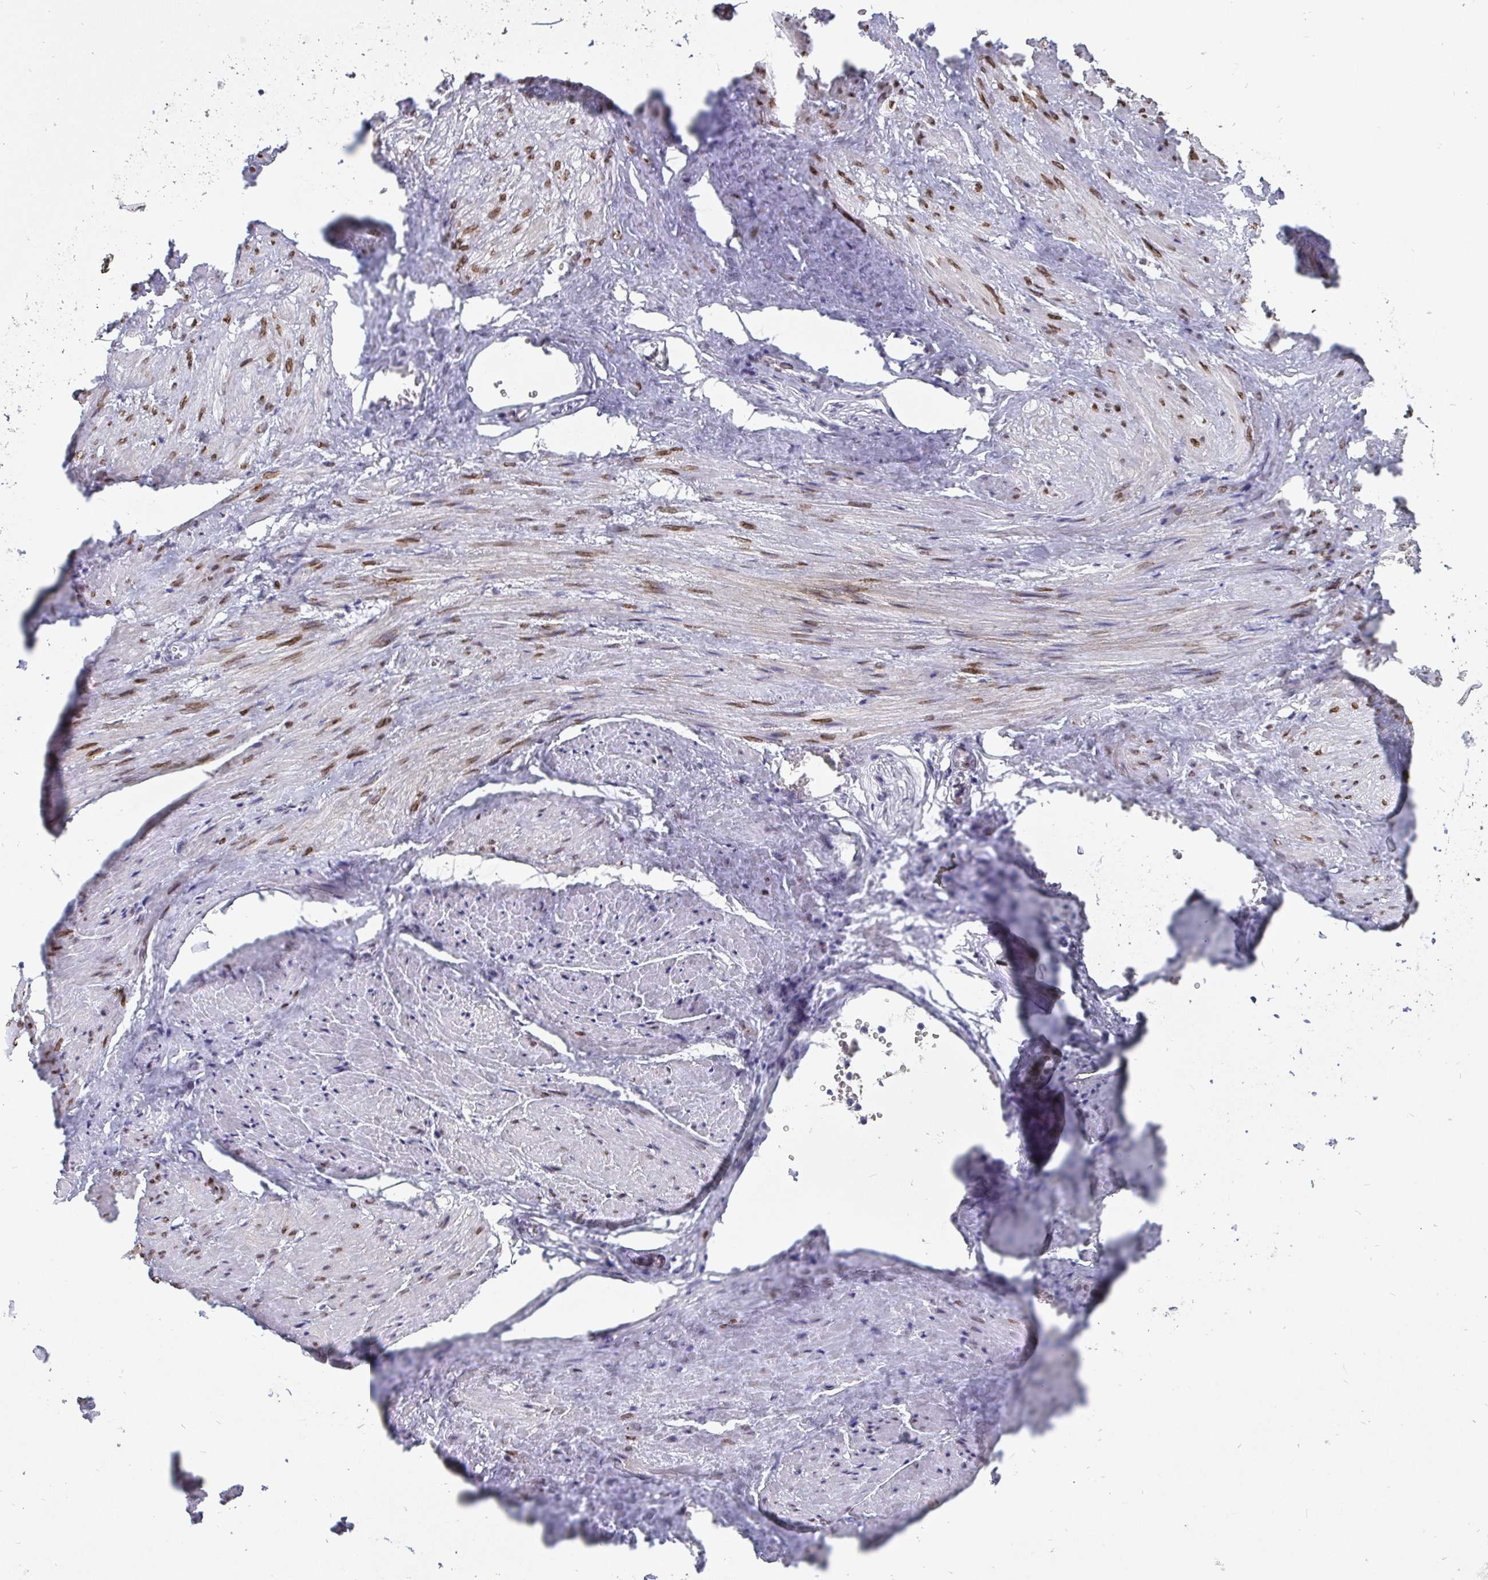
{"staining": {"intensity": "negative", "quantity": "none", "location": "none"}, "tissue": "adipose tissue", "cell_type": "Adipocytes", "image_type": "normal", "snomed": [{"axis": "morphology", "description": "Normal tissue, NOS"}, {"axis": "topography", "description": "Prostate"}, {"axis": "topography", "description": "Peripheral nerve tissue"}], "caption": "Immunohistochemical staining of benign adipose tissue reveals no significant expression in adipocytes. (DAB (3,3'-diaminobenzidine) immunohistochemistry (IHC), high magnification).", "gene": "EMD", "patient": {"sex": "male", "age": 55}}